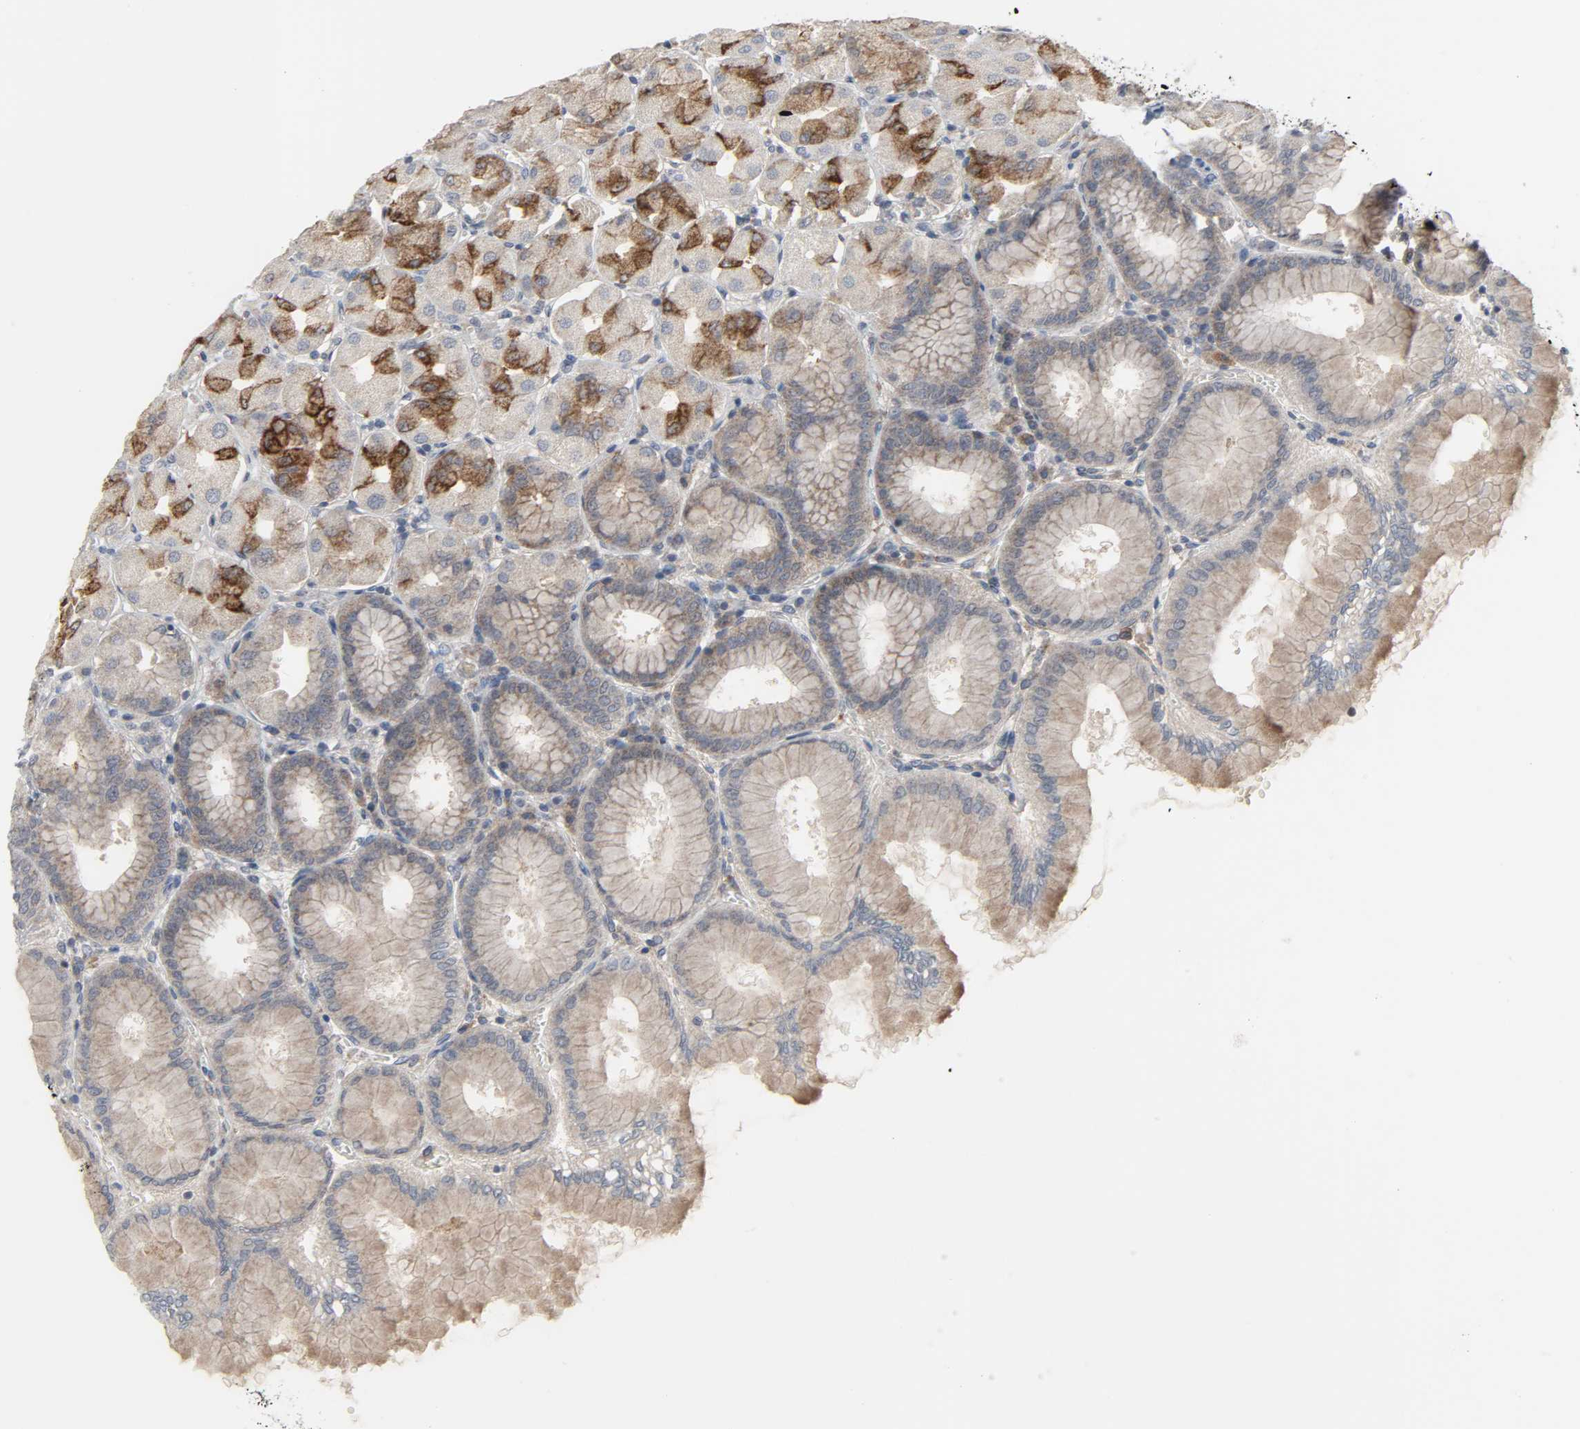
{"staining": {"intensity": "strong", "quantity": ">75%", "location": "cytoplasmic/membranous"}, "tissue": "stomach", "cell_type": "Glandular cells", "image_type": "normal", "snomed": [{"axis": "morphology", "description": "Normal tissue, NOS"}, {"axis": "topography", "description": "Stomach, upper"}], "caption": "Immunohistochemistry (IHC) histopathology image of unremarkable stomach: human stomach stained using IHC exhibits high levels of strong protein expression localized specifically in the cytoplasmic/membranous of glandular cells, appearing as a cytoplasmic/membranous brown color.", "gene": "CLIP1", "patient": {"sex": "female", "age": 56}}